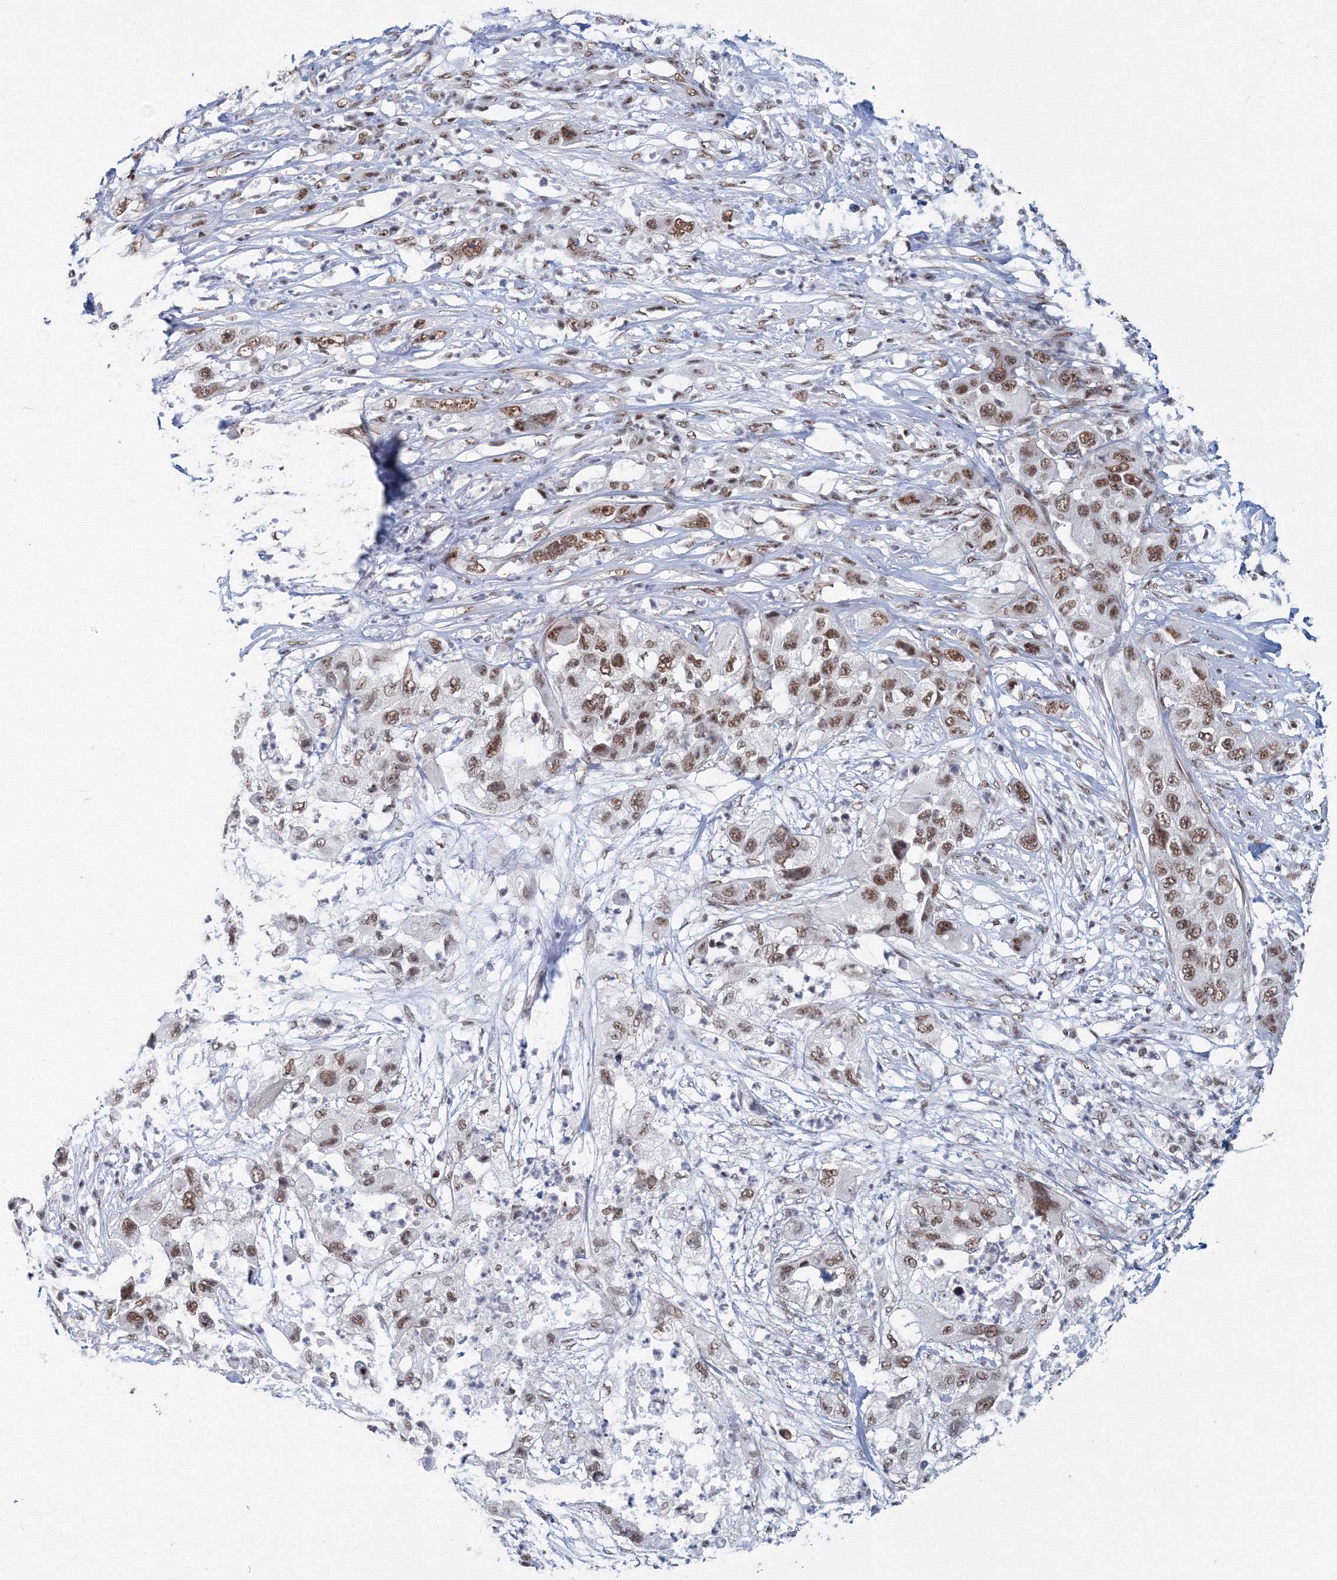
{"staining": {"intensity": "moderate", "quantity": ">75%", "location": "nuclear"}, "tissue": "pancreatic cancer", "cell_type": "Tumor cells", "image_type": "cancer", "snomed": [{"axis": "morphology", "description": "Adenocarcinoma, NOS"}, {"axis": "topography", "description": "Pancreas"}], "caption": "The photomicrograph reveals a brown stain indicating the presence of a protein in the nuclear of tumor cells in pancreatic cancer.", "gene": "SF3B6", "patient": {"sex": "female", "age": 78}}